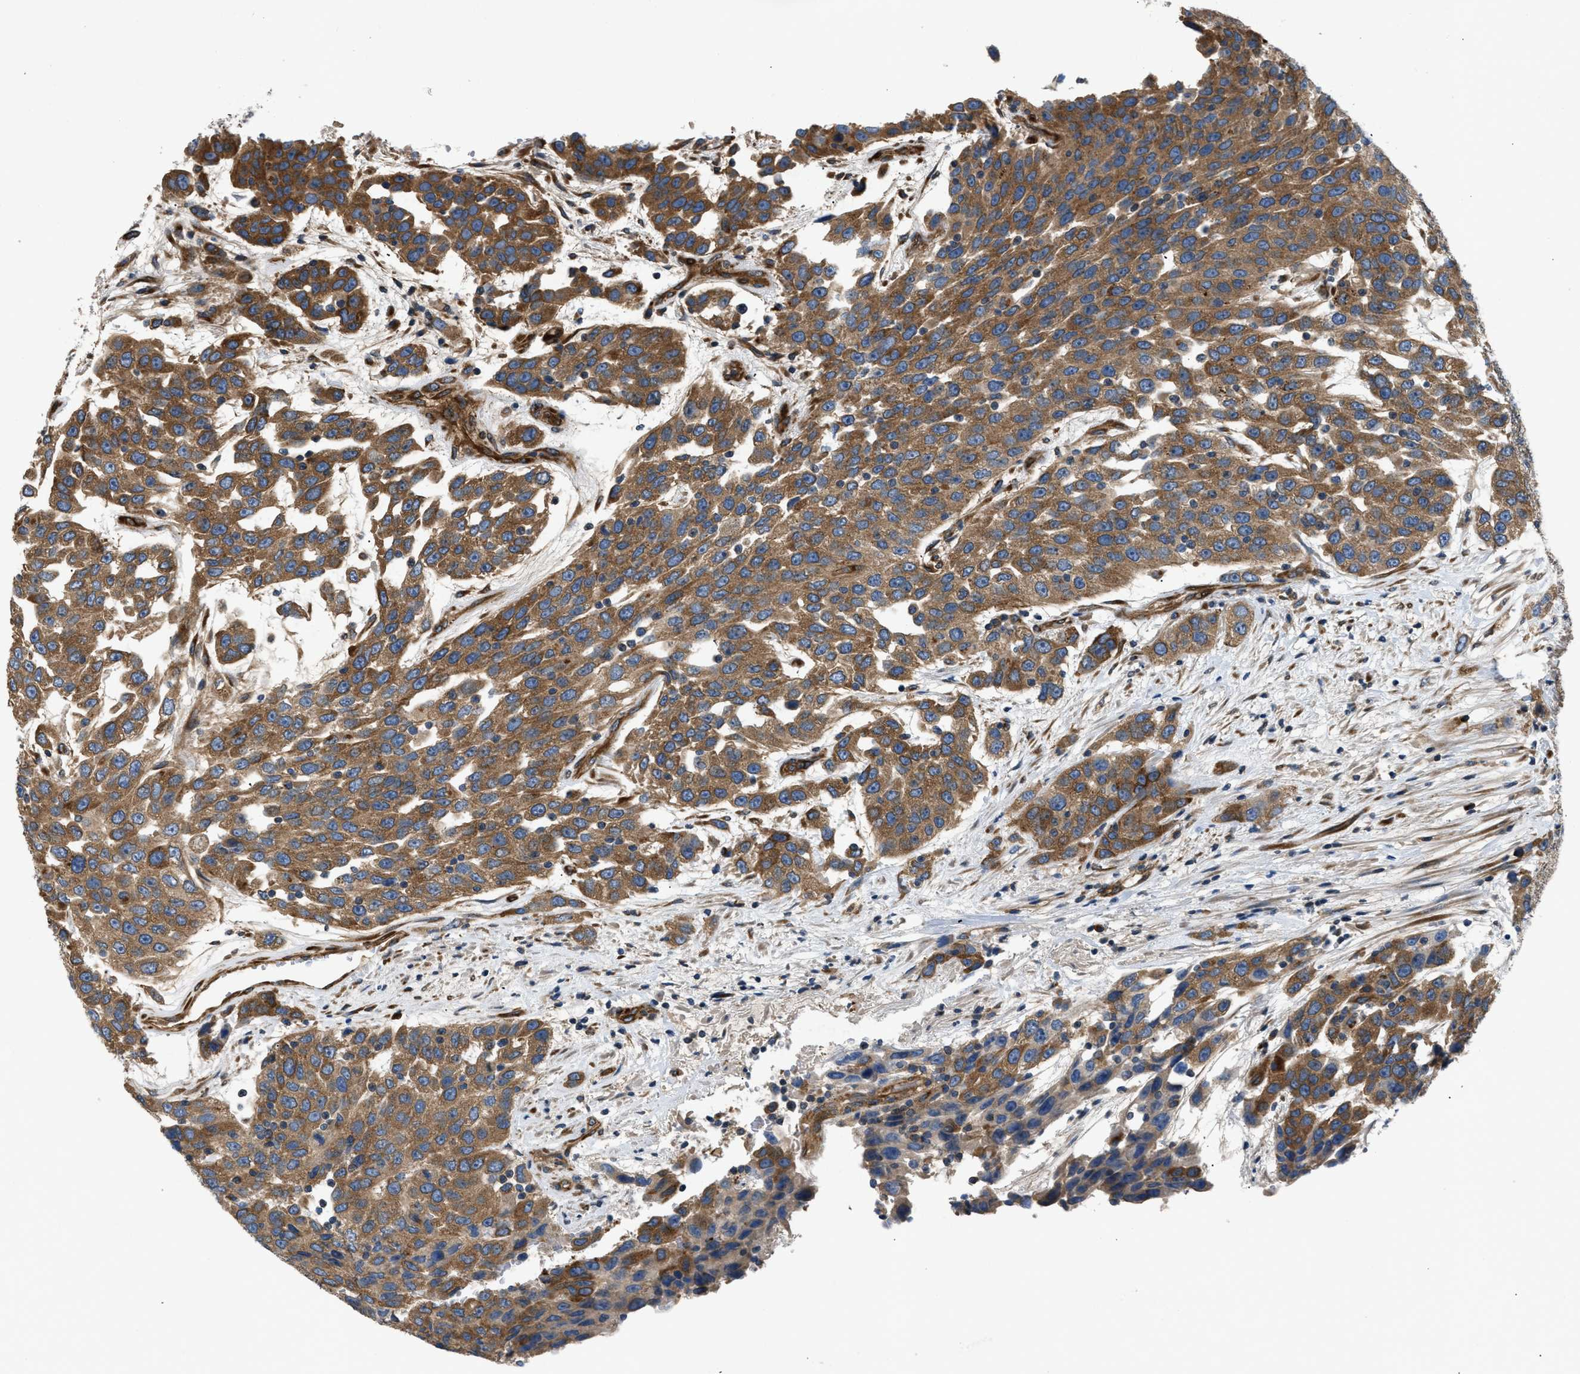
{"staining": {"intensity": "strong", "quantity": ">75%", "location": "cytoplasmic/membranous"}, "tissue": "urothelial cancer", "cell_type": "Tumor cells", "image_type": "cancer", "snomed": [{"axis": "morphology", "description": "Urothelial carcinoma, High grade"}, {"axis": "topography", "description": "Urinary bladder"}], "caption": "IHC image of urothelial carcinoma (high-grade) stained for a protein (brown), which shows high levels of strong cytoplasmic/membranous expression in approximately >75% of tumor cells.", "gene": "LYSMD3", "patient": {"sex": "female", "age": 80}}